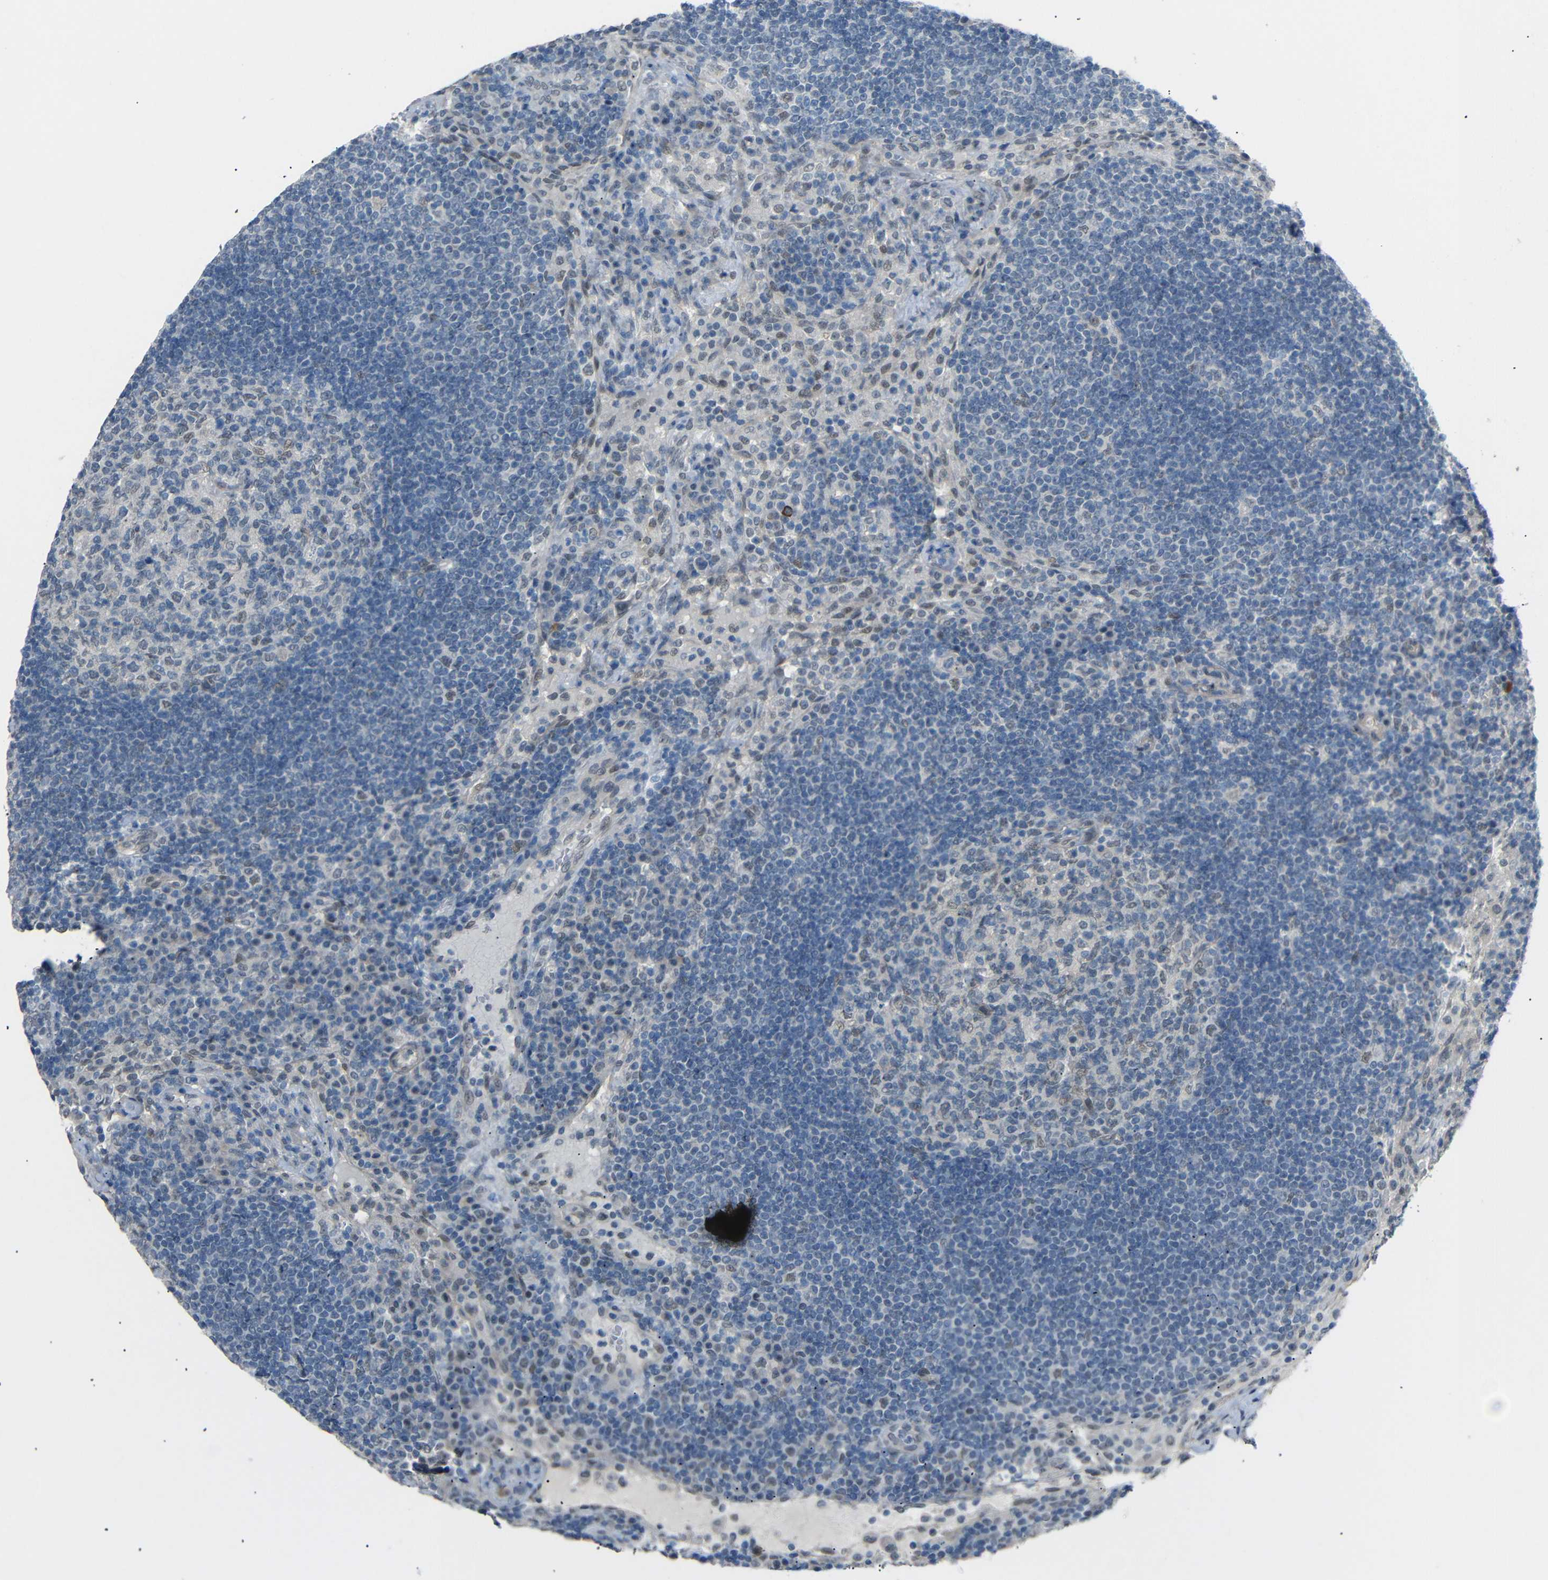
{"staining": {"intensity": "weak", "quantity": "<25%", "location": "nuclear"}, "tissue": "lymph node", "cell_type": "Germinal center cells", "image_type": "normal", "snomed": [{"axis": "morphology", "description": "Normal tissue, NOS"}, {"axis": "topography", "description": "Lymph node"}], "caption": "Immunohistochemistry (IHC) micrograph of unremarkable lymph node: human lymph node stained with DAB displays no significant protein staining in germinal center cells. (Stains: DAB (3,3'-diaminobenzidine) immunohistochemistry (IHC) with hematoxylin counter stain, Microscopy: brightfield microscopy at high magnification).", "gene": "GPR158", "patient": {"sex": "female", "age": 53}}